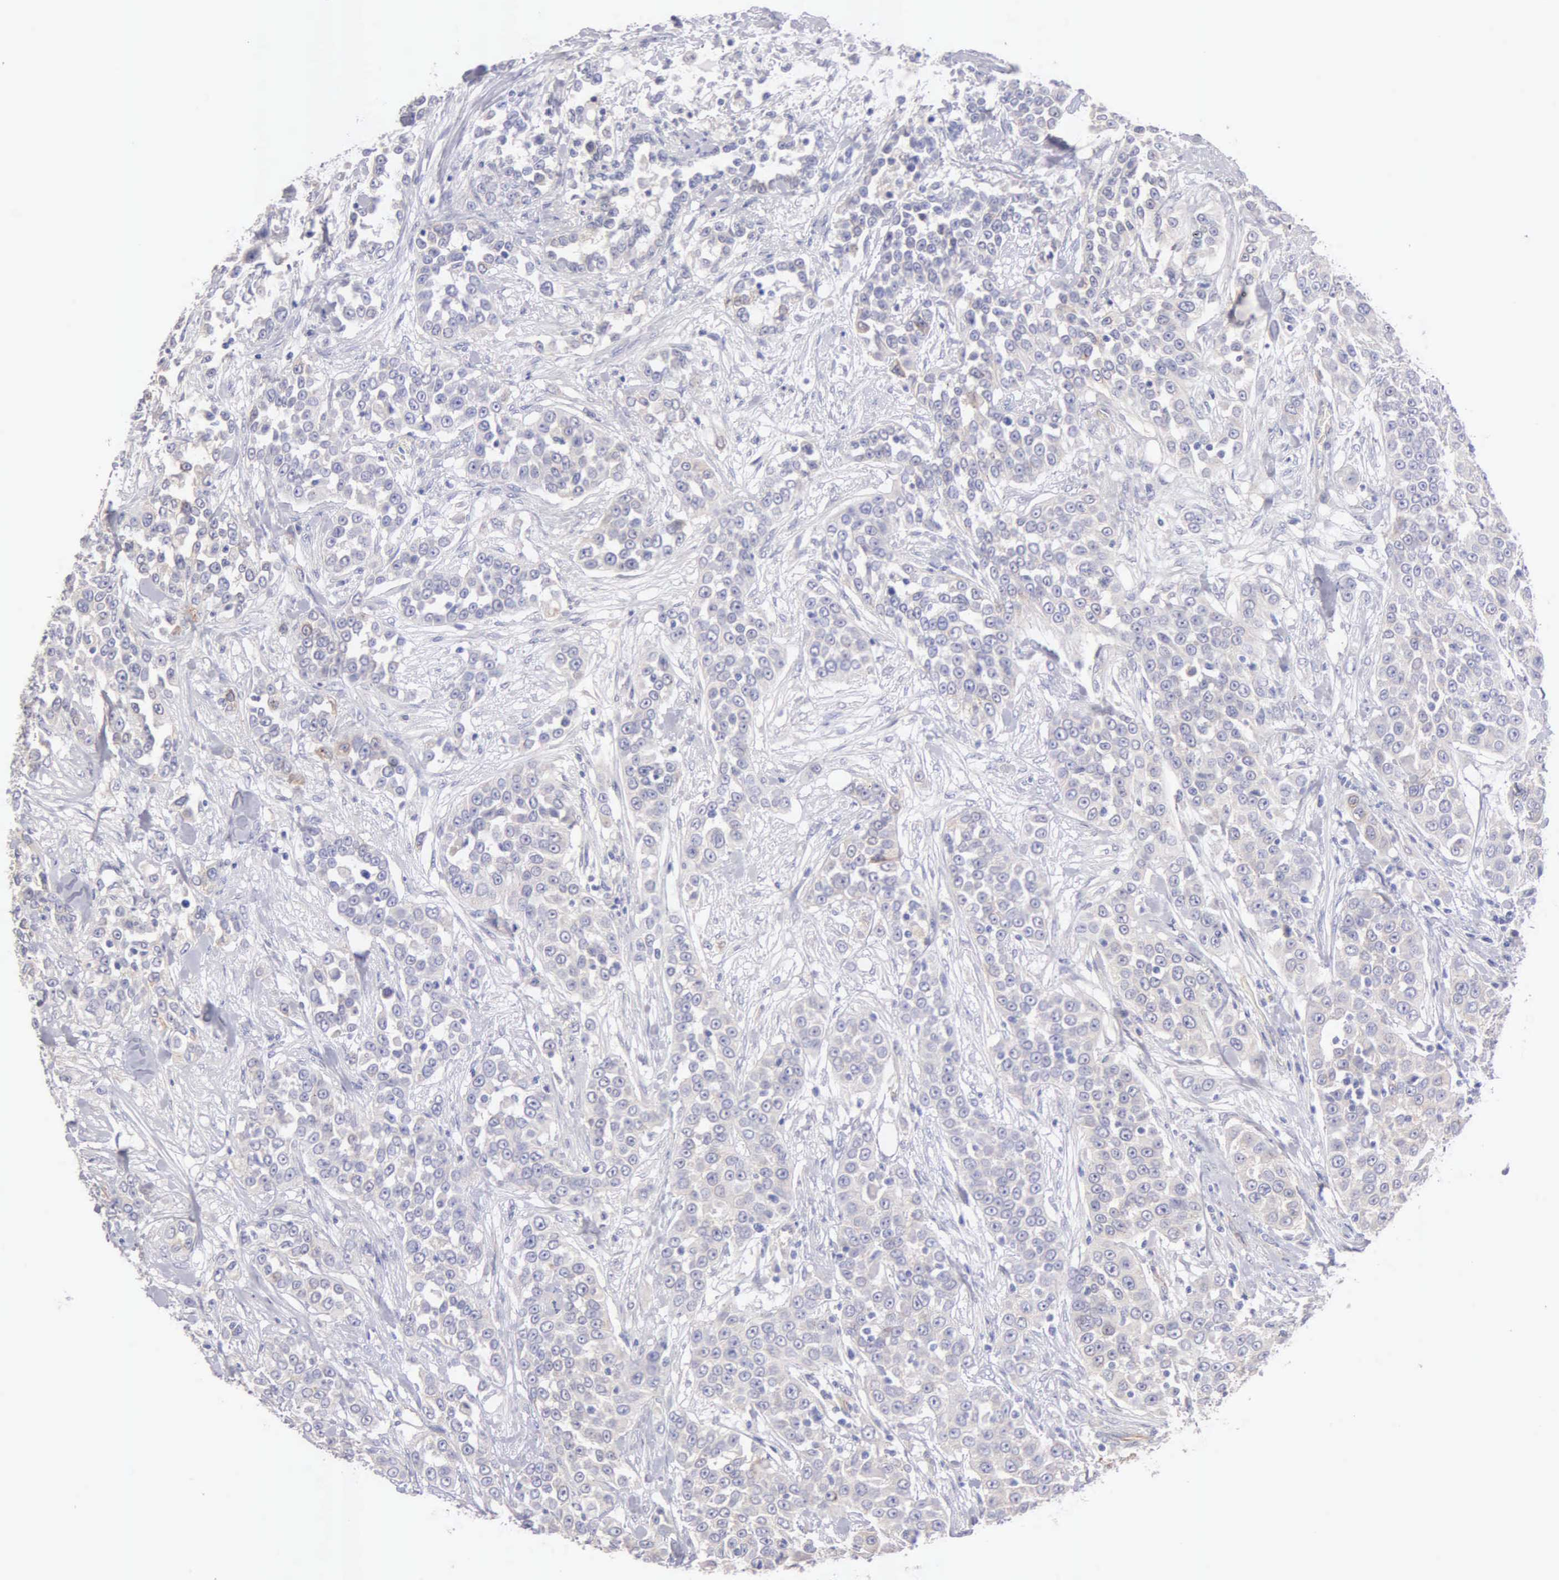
{"staining": {"intensity": "weak", "quantity": "<25%", "location": "cytoplasmic/membranous"}, "tissue": "urothelial cancer", "cell_type": "Tumor cells", "image_type": "cancer", "snomed": [{"axis": "morphology", "description": "Urothelial carcinoma, High grade"}, {"axis": "topography", "description": "Urinary bladder"}], "caption": "IHC of human urothelial carcinoma (high-grade) reveals no positivity in tumor cells.", "gene": "APP", "patient": {"sex": "female", "age": 80}}